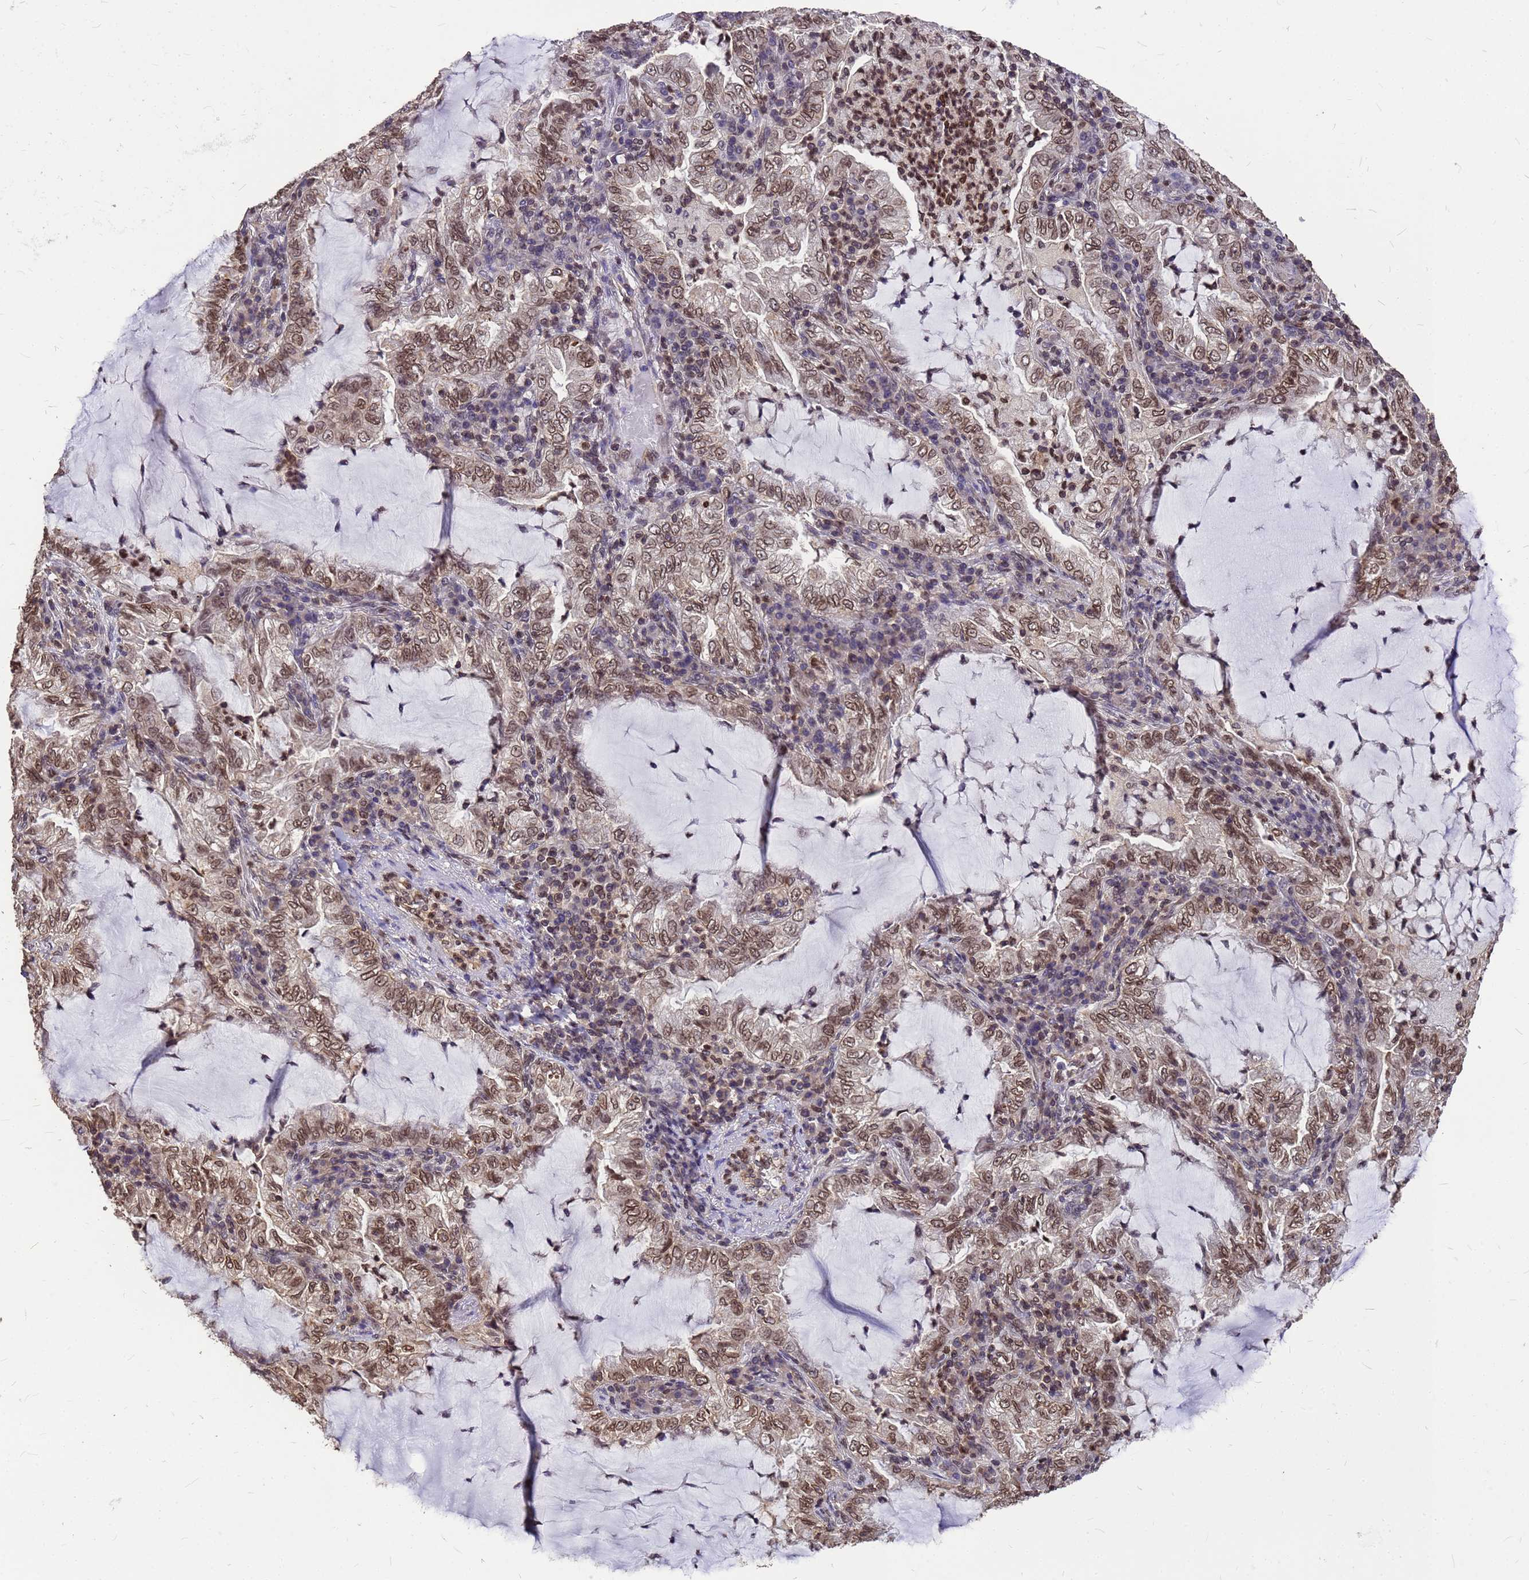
{"staining": {"intensity": "moderate", "quantity": ">75%", "location": "nuclear"}, "tissue": "lung cancer", "cell_type": "Tumor cells", "image_type": "cancer", "snomed": [{"axis": "morphology", "description": "Adenocarcinoma, NOS"}, {"axis": "topography", "description": "Lung"}], "caption": "Immunohistochemistry (IHC) of human lung cancer exhibits medium levels of moderate nuclear positivity in approximately >75% of tumor cells.", "gene": "C1orf35", "patient": {"sex": "female", "age": 73}}